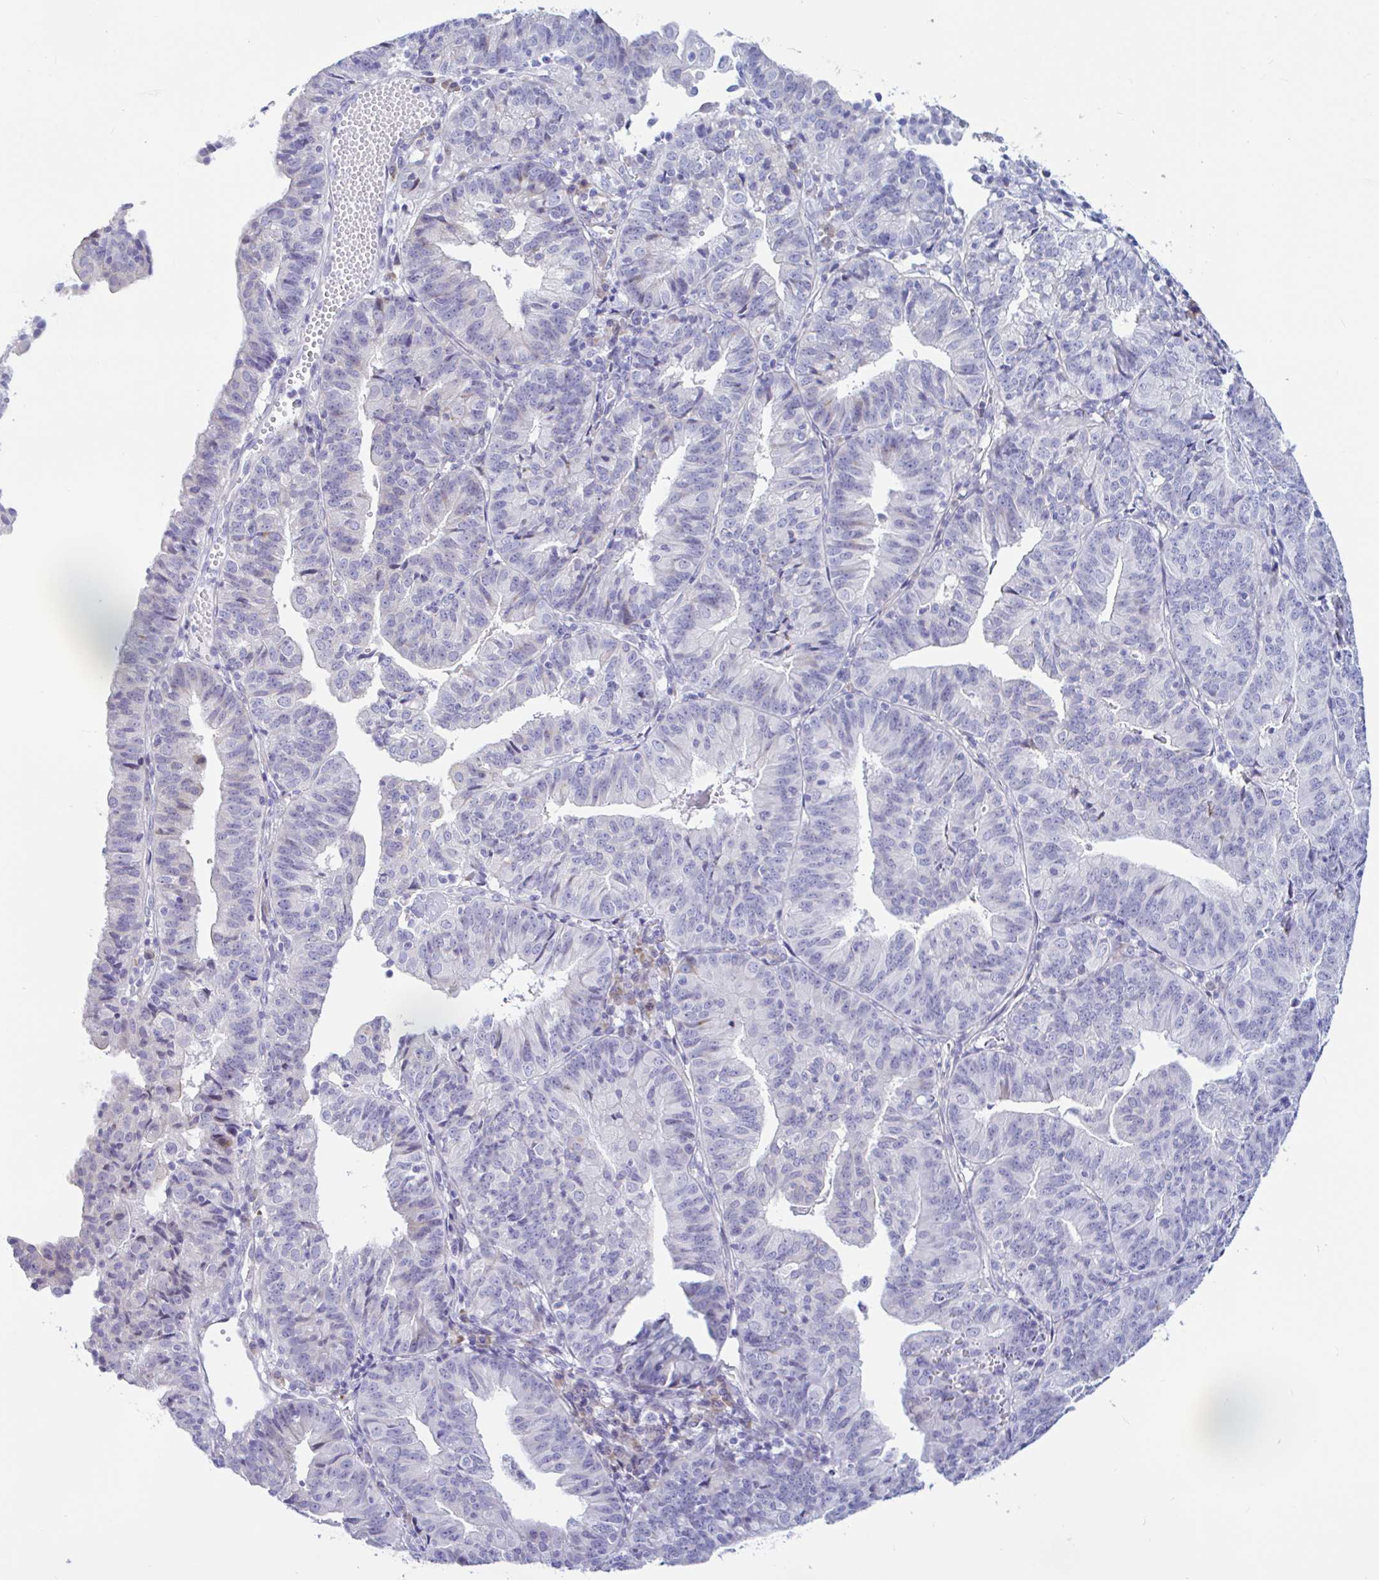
{"staining": {"intensity": "negative", "quantity": "none", "location": "none"}, "tissue": "endometrial cancer", "cell_type": "Tumor cells", "image_type": "cancer", "snomed": [{"axis": "morphology", "description": "Adenocarcinoma, NOS"}, {"axis": "topography", "description": "Endometrium"}], "caption": "Endometrial adenocarcinoma stained for a protein using IHC displays no expression tumor cells.", "gene": "NBPF3", "patient": {"sex": "female", "age": 56}}